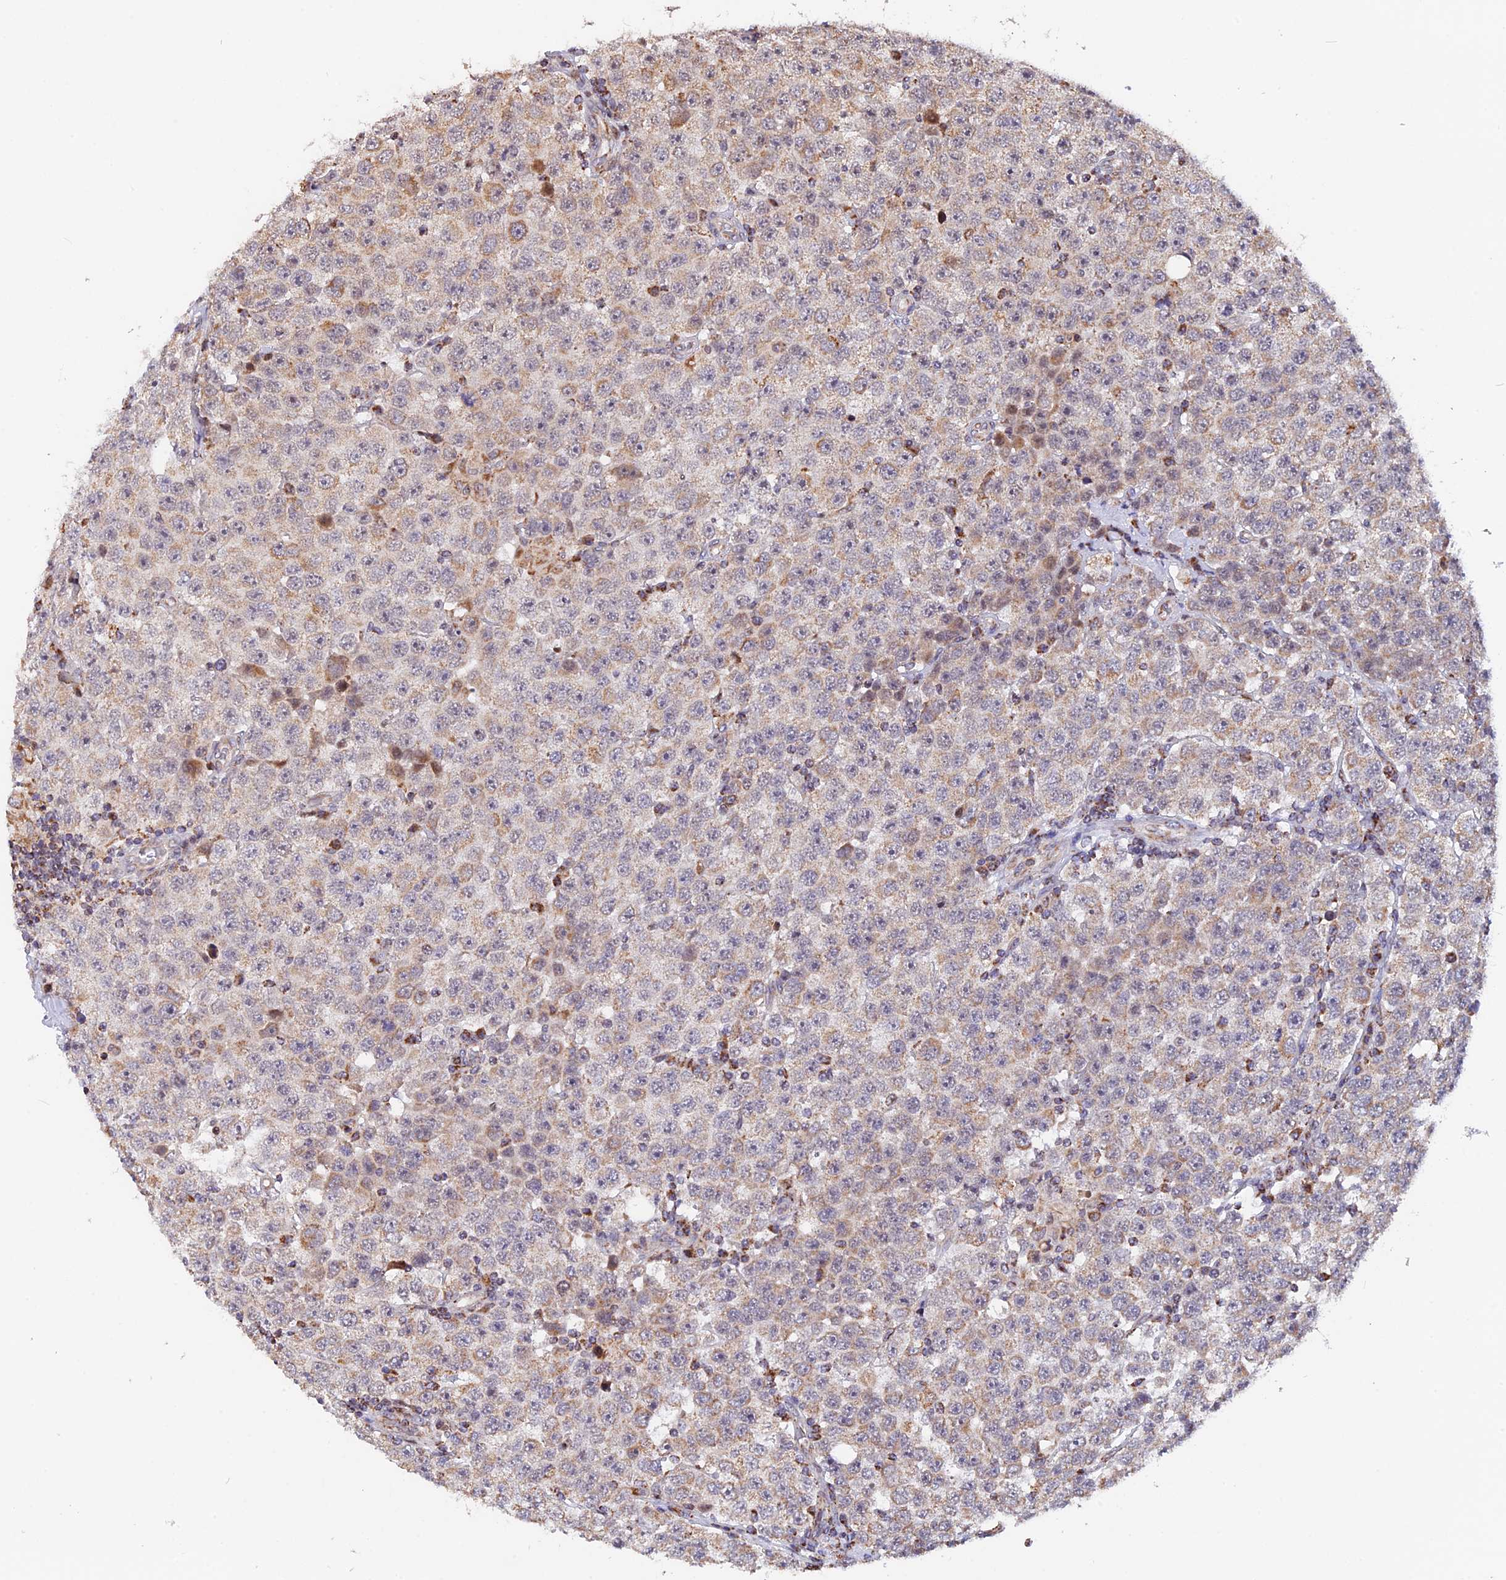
{"staining": {"intensity": "weak", "quantity": "25%-75%", "location": "cytoplasmic/membranous"}, "tissue": "testis cancer", "cell_type": "Tumor cells", "image_type": "cancer", "snomed": [{"axis": "morphology", "description": "Seminoma, NOS"}, {"axis": "topography", "description": "Testis"}], "caption": "A high-resolution photomicrograph shows IHC staining of testis cancer, which shows weak cytoplasmic/membranous staining in about 25%-75% of tumor cells.", "gene": "FAM174C", "patient": {"sex": "male", "age": 28}}